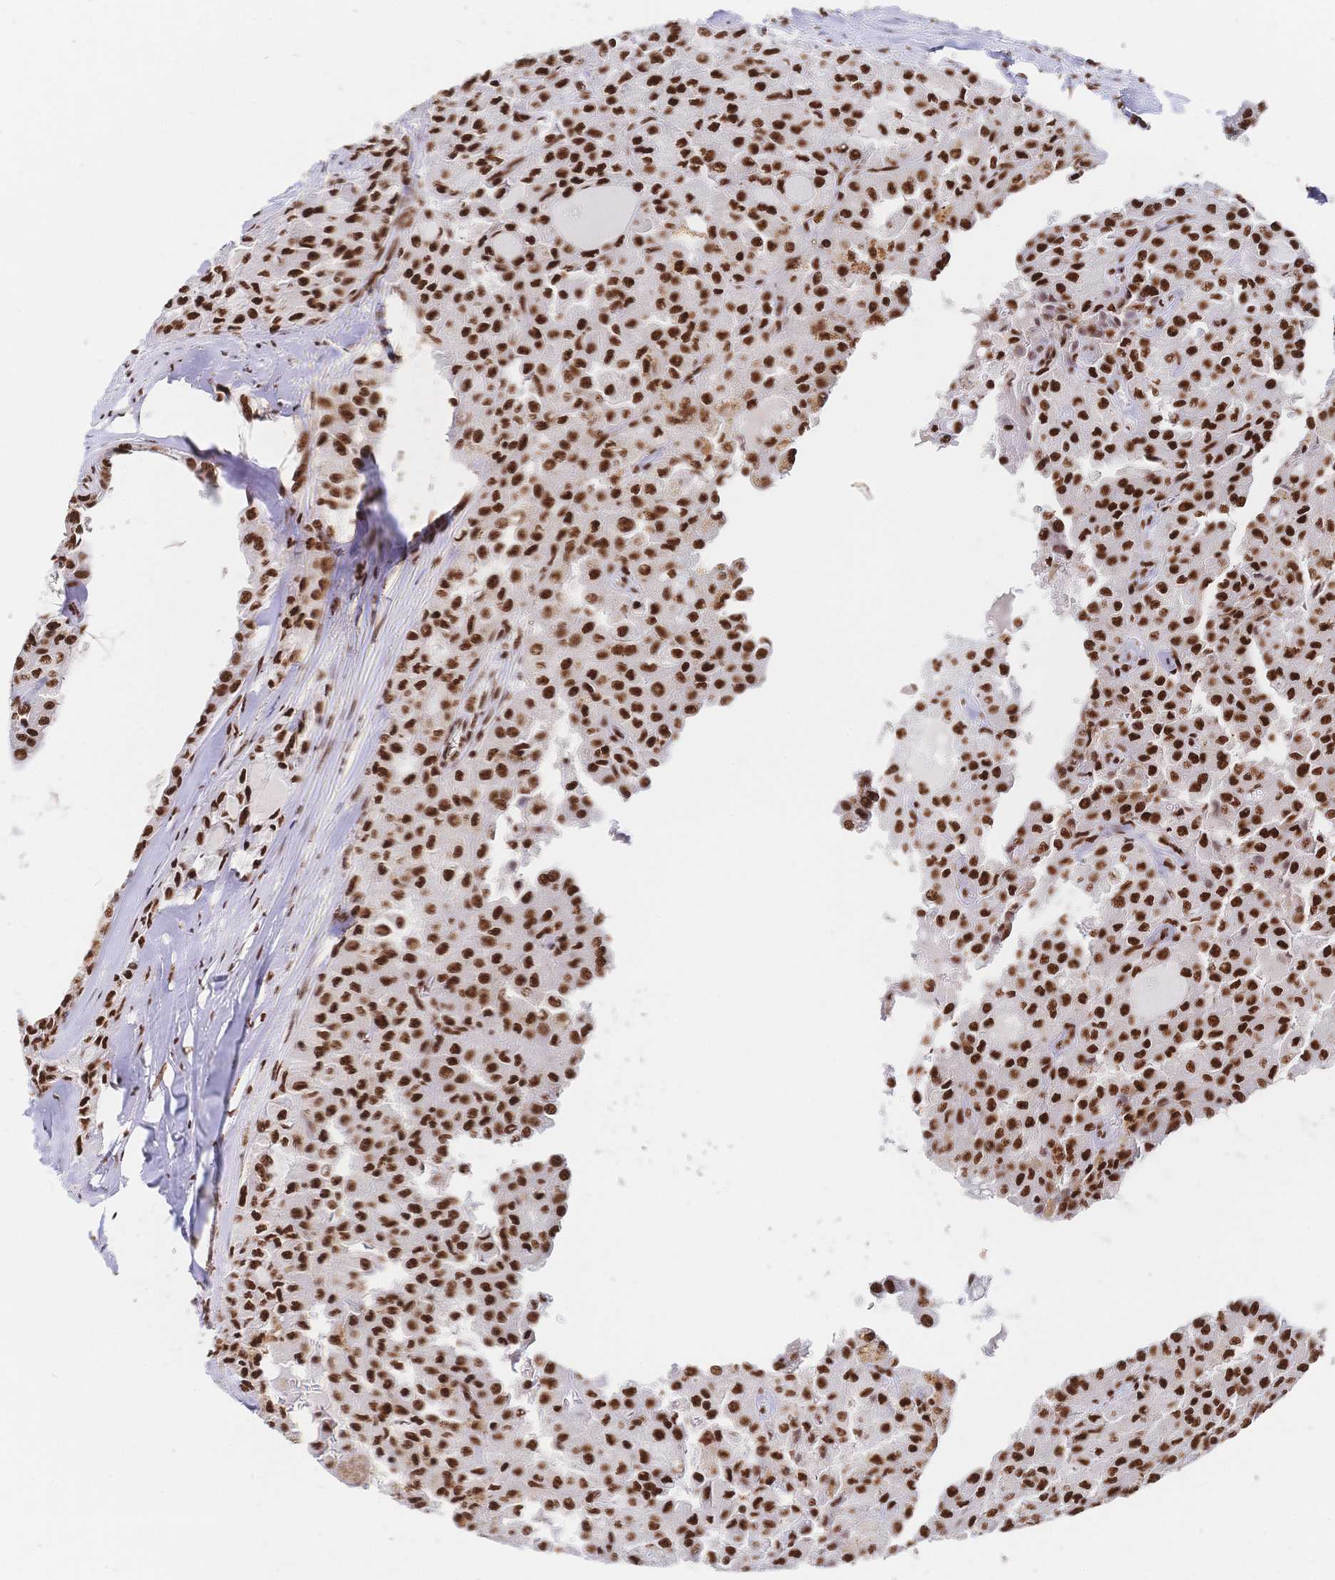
{"staining": {"intensity": "strong", "quantity": ">75%", "location": "nuclear"}, "tissue": "head and neck cancer", "cell_type": "Tumor cells", "image_type": "cancer", "snomed": [{"axis": "morphology", "description": "Adenocarcinoma, NOS"}, {"axis": "topography", "description": "Head-Neck"}], "caption": "Immunohistochemical staining of adenocarcinoma (head and neck) reveals high levels of strong nuclear staining in about >75% of tumor cells.", "gene": "SRSF1", "patient": {"sex": "male", "age": 64}}